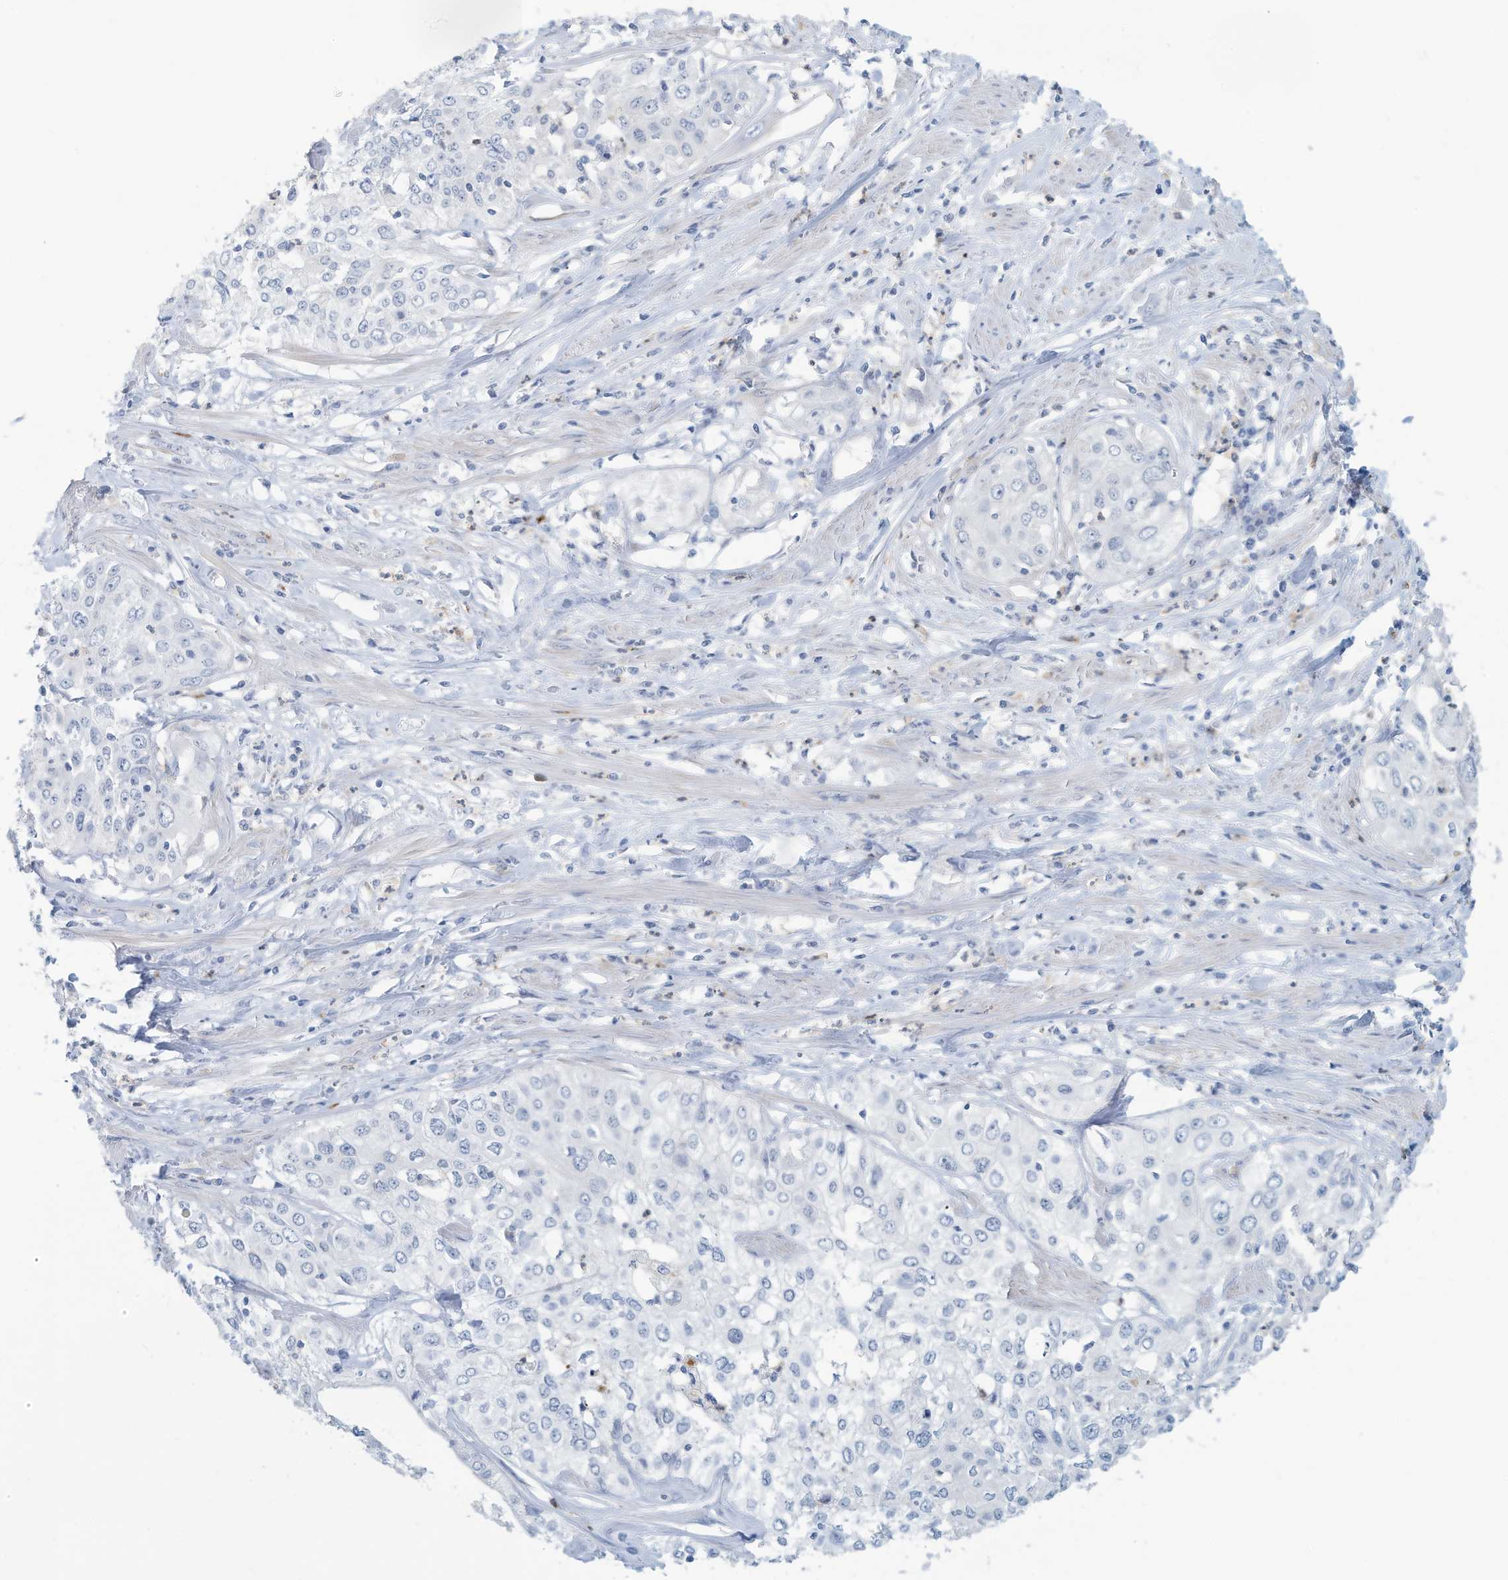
{"staining": {"intensity": "negative", "quantity": "none", "location": "none"}, "tissue": "cervical cancer", "cell_type": "Tumor cells", "image_type": "cancer", "snomed": [{"axis": "morphology", "description": "Squamous cell carcinoma, NOS"}, {"axis": "topography", "description": "Cervix"}], "caption": "The immunohistochemistry image has no significant expression in tumor cells of cervical cancer (squamous cell carcinoma) tissue.", "gene": "ERI2", "patient": {"sex": "female", "age": 31}}